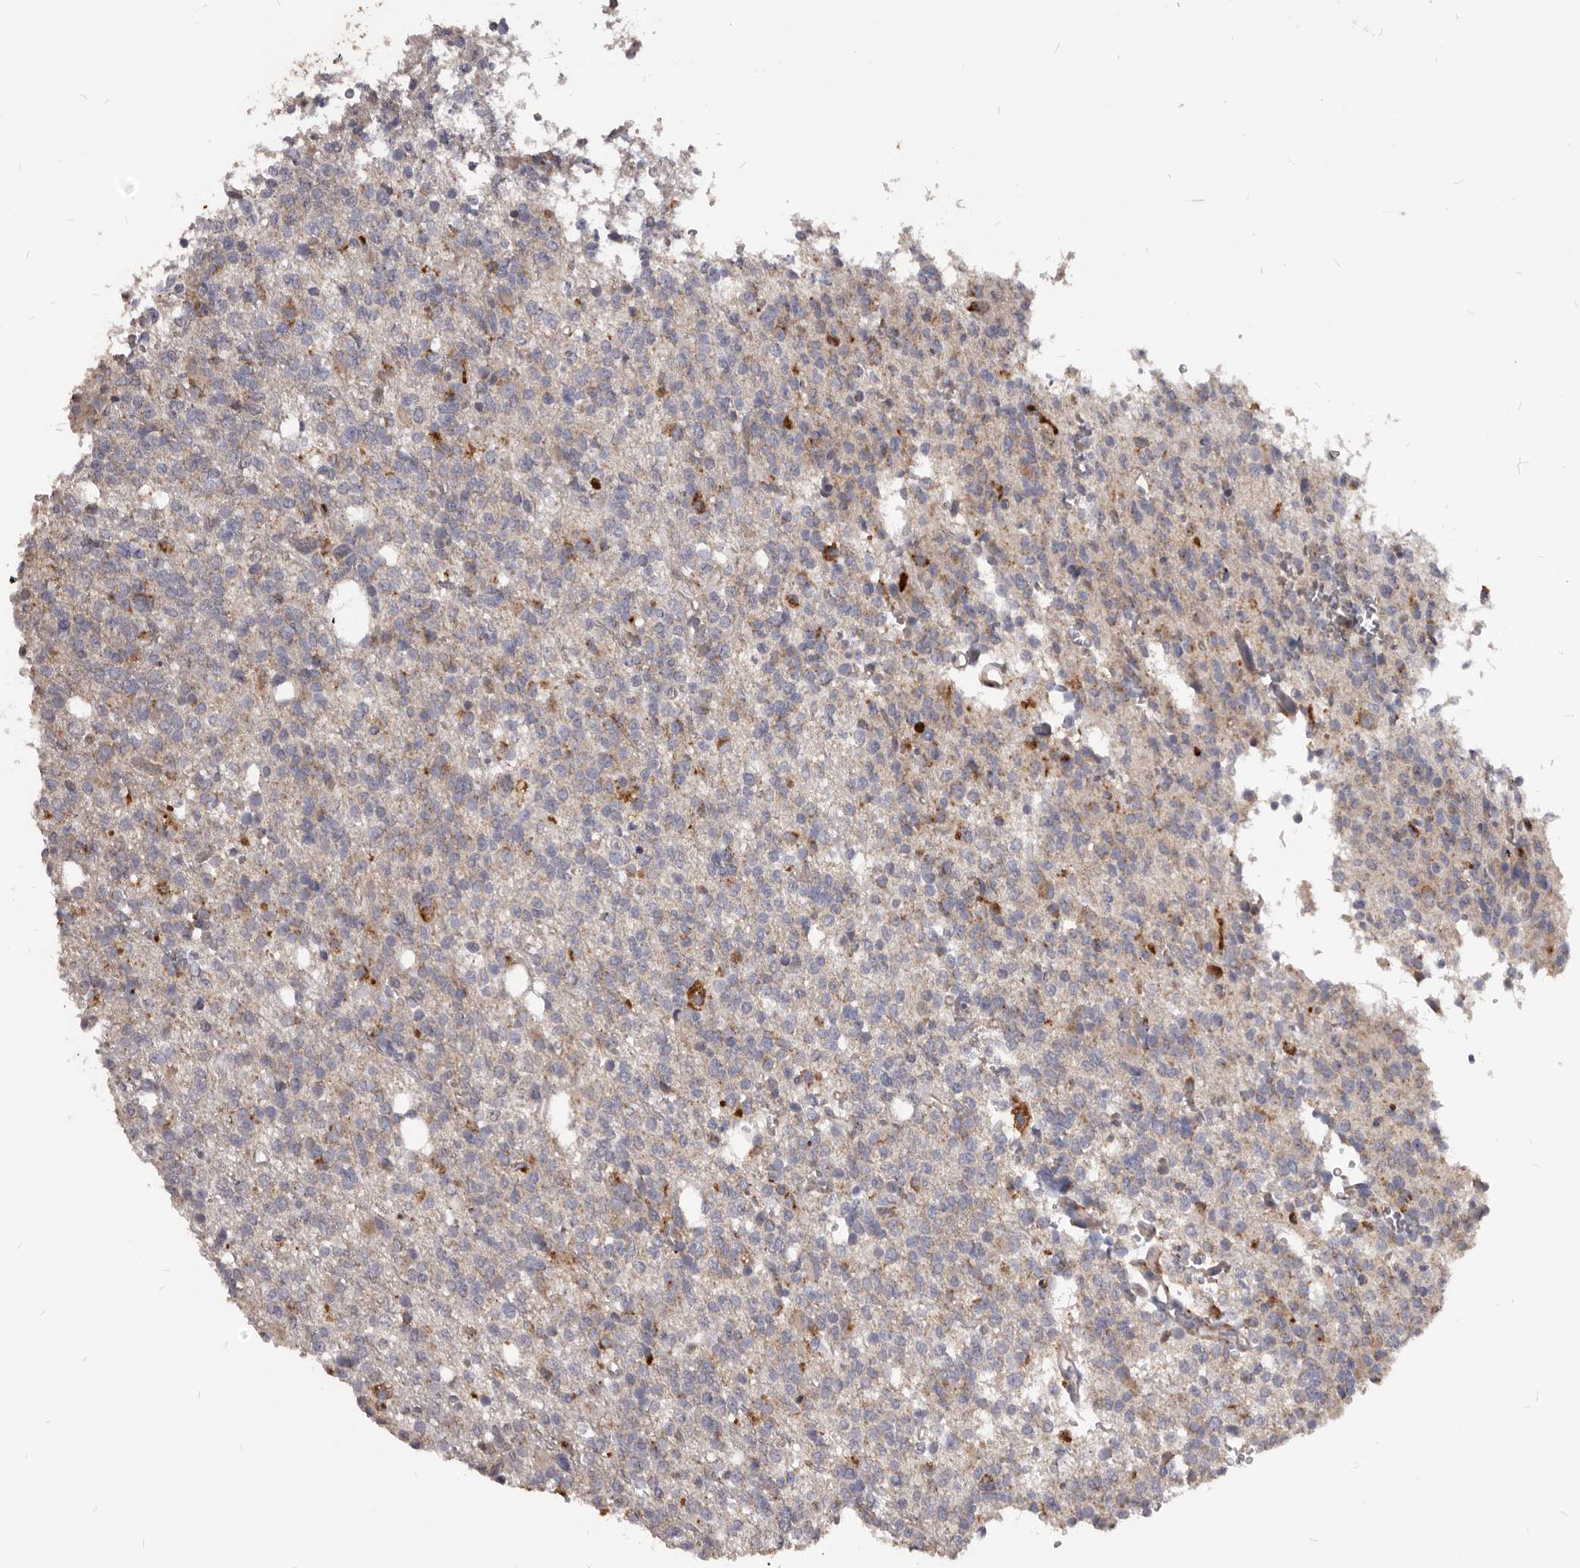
{"staining": {"intensity": "weak", "quantity": "<25%", "location": "cytoplasmic/membranous"}, "tissue": "glioma", "cell_type": "Tumor cells", "image_type": "cancer", "snomed": [{"axis": "morphology", "description": "Glioma, malignant, High grade"}, {"axis": "topography", "description": "Brain"}], "caption": "DAB immunohistochemical staining of glioma reveals no significant staining in tumor cells. Brightfield microscopy of IHC stained with DAB (3,3'-diaminobenzidine) (brown) and hematoxylin (blue), captured at high magnification.", "gene": "PI4K2A", "patient": {"sex": "female", "age": 62}}